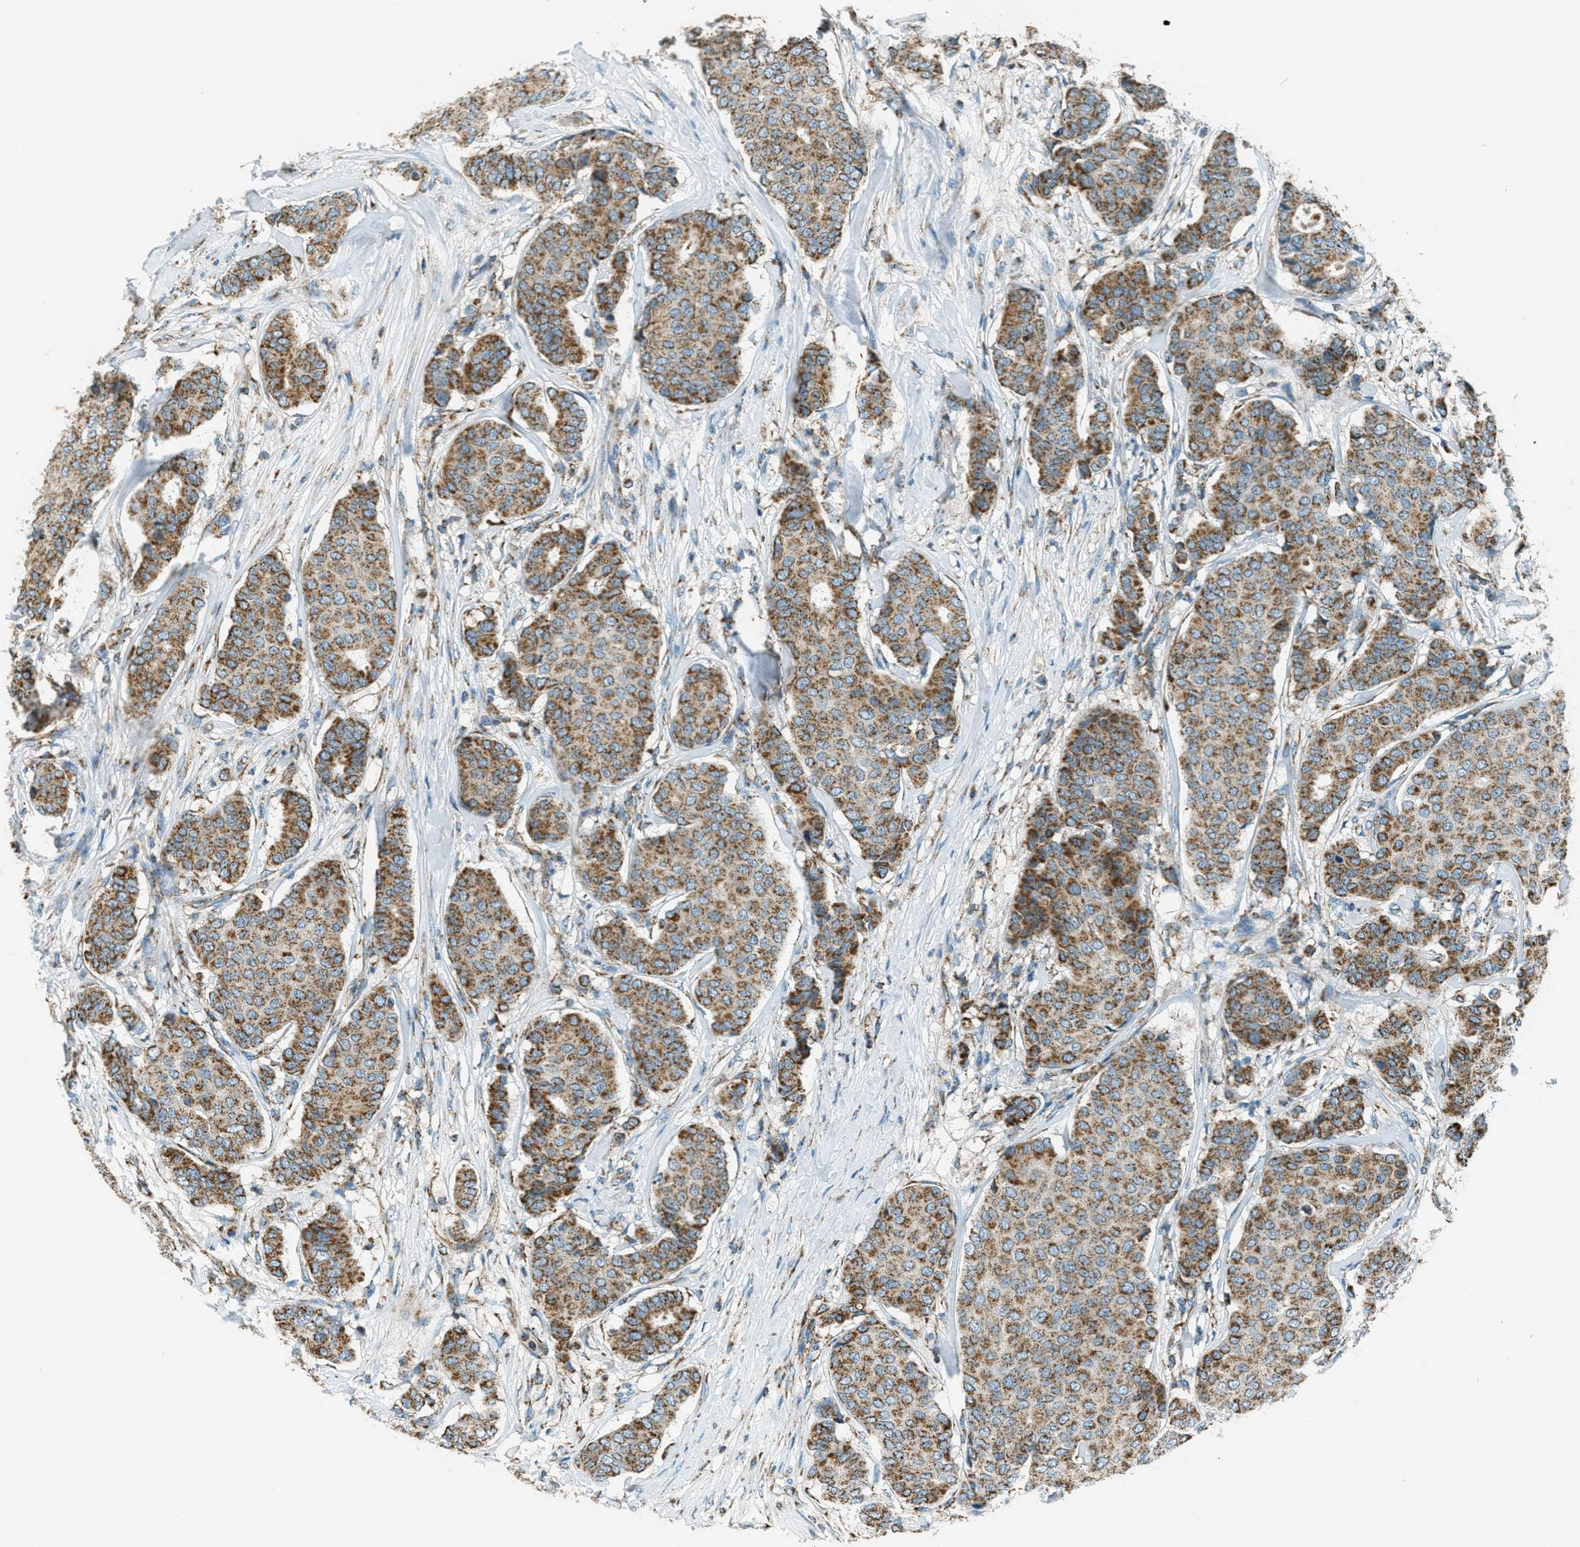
{"staining": {"intensity": "moderate", "quantity": ">75%", "location": "cytoplasmic/membranous"}, "tissue": "breast cancer", "cell_type": "Tumor cells", "image_type": "cancer", "snomed": [{"axis": "morphology", "description": "Duct carcinoma"}, {"axis": "topography", "description": "Breast"}], "caption": "About >75% of tumor cells in invasive ductal carcinoma (breast) reveal moderate cytoplasmic/membranous protein positivity as visualized by brown immunohistochemical staining.", "gene": "CHST15", "patient": {"sex": "female", "age": 75}}